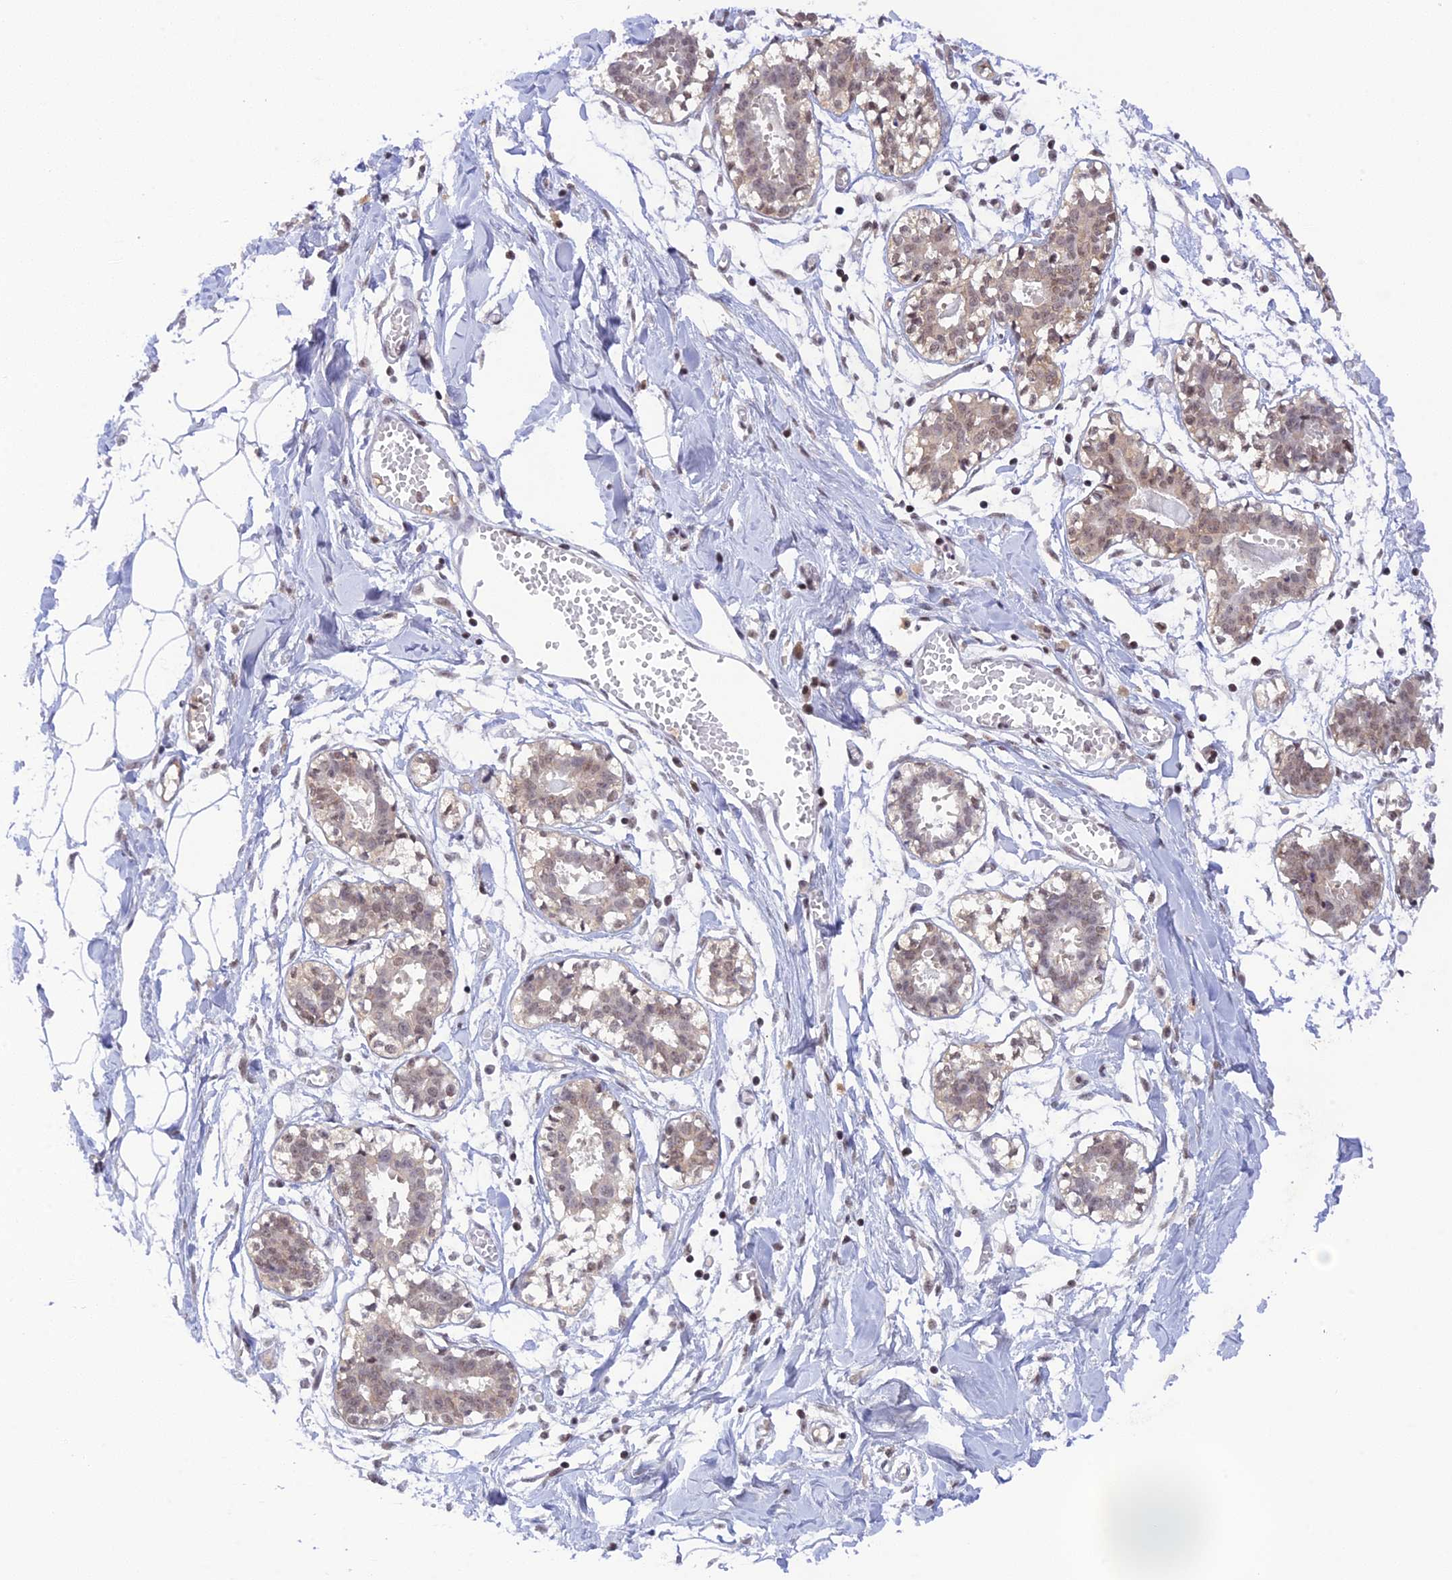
{"staining": {"intensity": "negative", "quantity": "none", "location": "none"}, "tissue": "breast", "cell_type": "Adipocytes", "image_type": "normal", "snomed": [{"axis": "morphology", "description": "Normal tissue, NOS"}, {"axis": "topography", "description": "Breast"}], "caption": "Immunohistochemical staining of normal human breast reveals no significant staining in adipocytes.", "gene": "THAP11", "patient": {"sex": "female", "age": 27}}